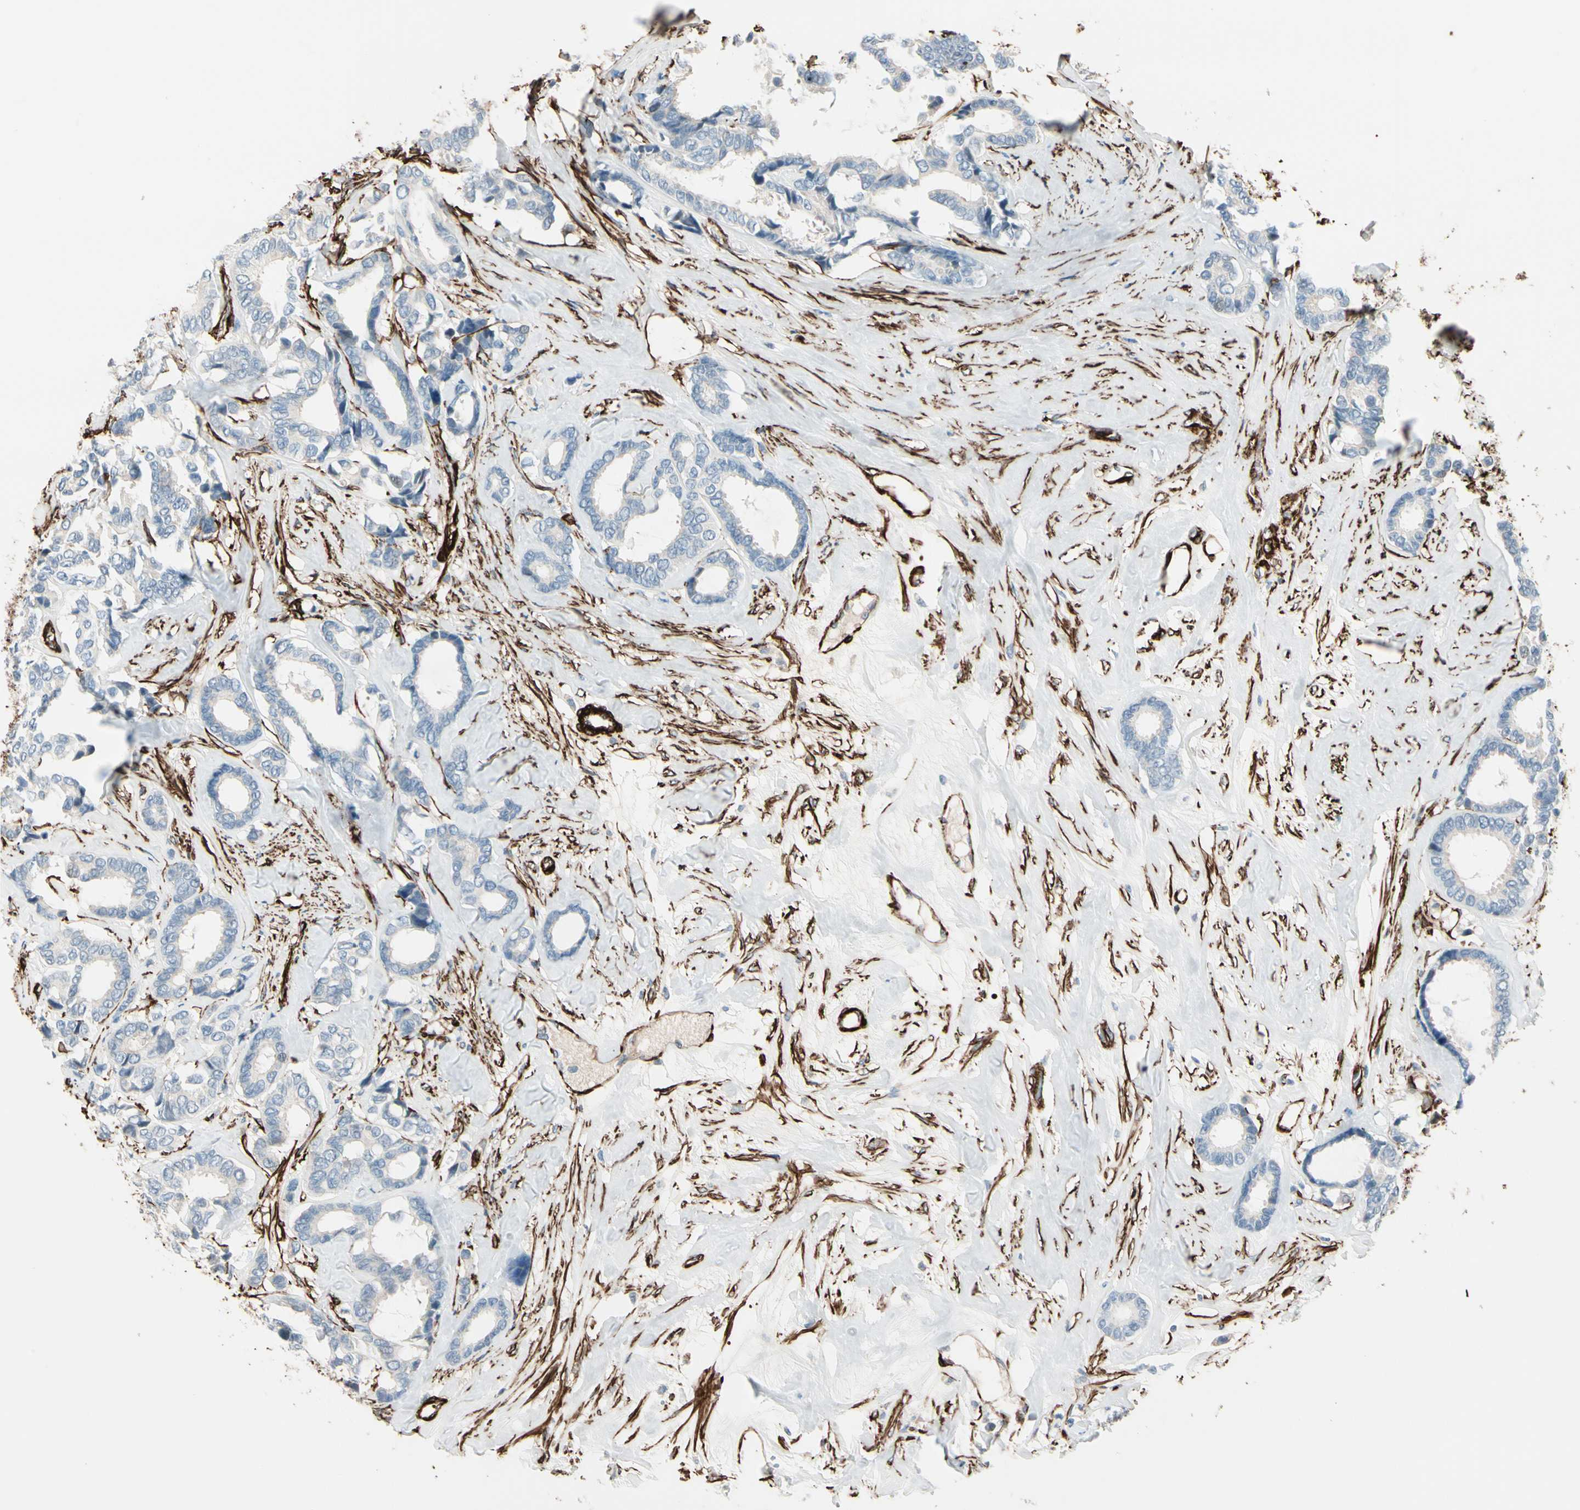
{"staining": {"intensity": "negative", "quantity": "none", "location": "none"}, "tissue": "breast cancer", "cell_type": "Tumor cells", "image_type": "cancer", "snomed": [{"axis": "morphology", "description": "Duct carcinoma"}, {"axis": "topography", "description": "Breast"}], "caption": "This is an immunohistochemistry photomicrograph of human invasive ductal carcinoma (breast). There is no positivity in tumor cells.", "gene": "CALD1", "patient": {"sex": "female", "age": 87}}